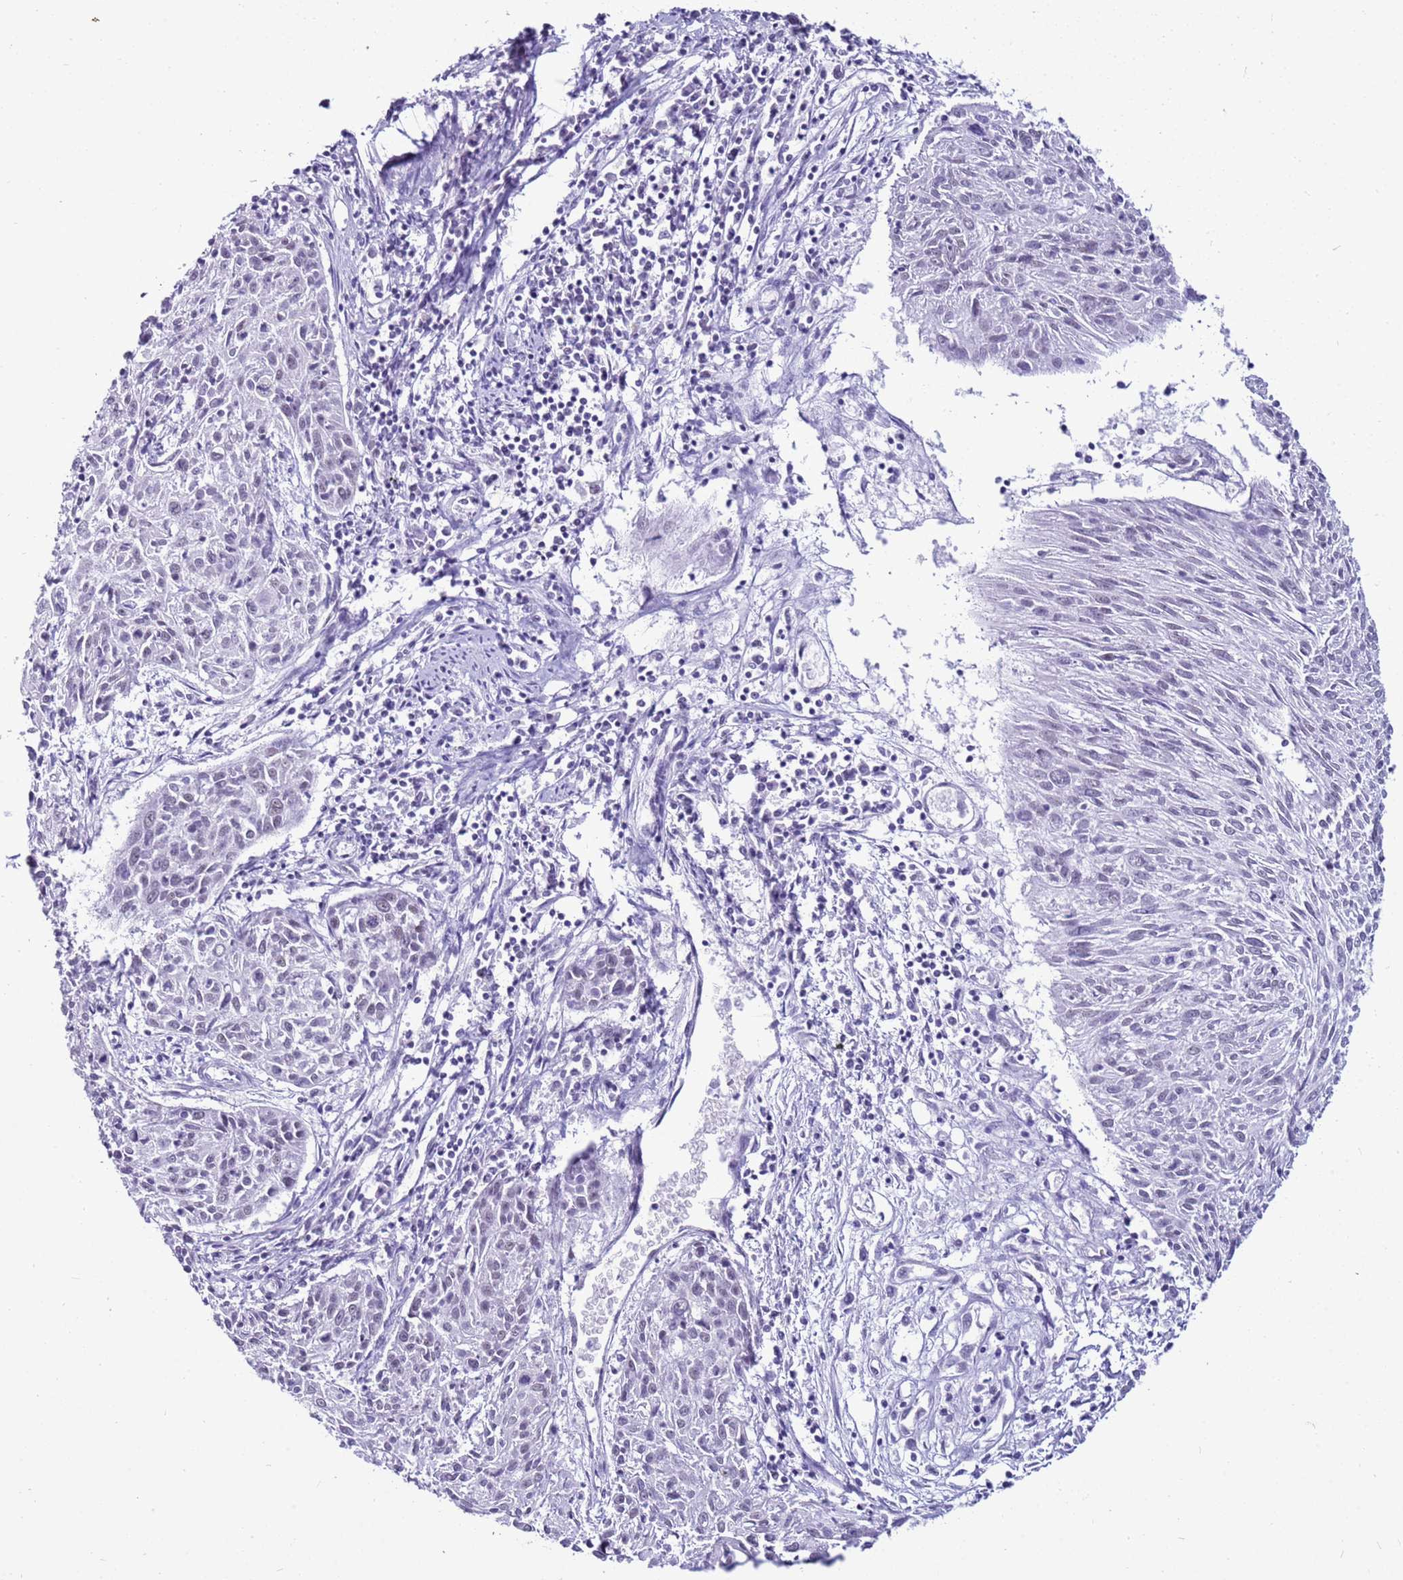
{"staining": {"intensity": "negative", "quantity": "none", "location": "none"}, "tissue": "cervical cancer", "cell_type": "Tumor cells", "image_type": "cancer", "snomed": [{"axis": "morphology", "description": "Squamous cell carcinoma, NOS"}, {"axis": "topography", "description": "Cervix"}], "caption": "A photomicrograph of cervical cancer (squamous cell carcinoma) stained for a protein shows no brown staining in tumor cells. (DAB immunohistochemistry (IHC) visualized using brightfield microscopy, high magnification).", "gene": "DHX15", "patient": {"sex": "female", "age": 51}}